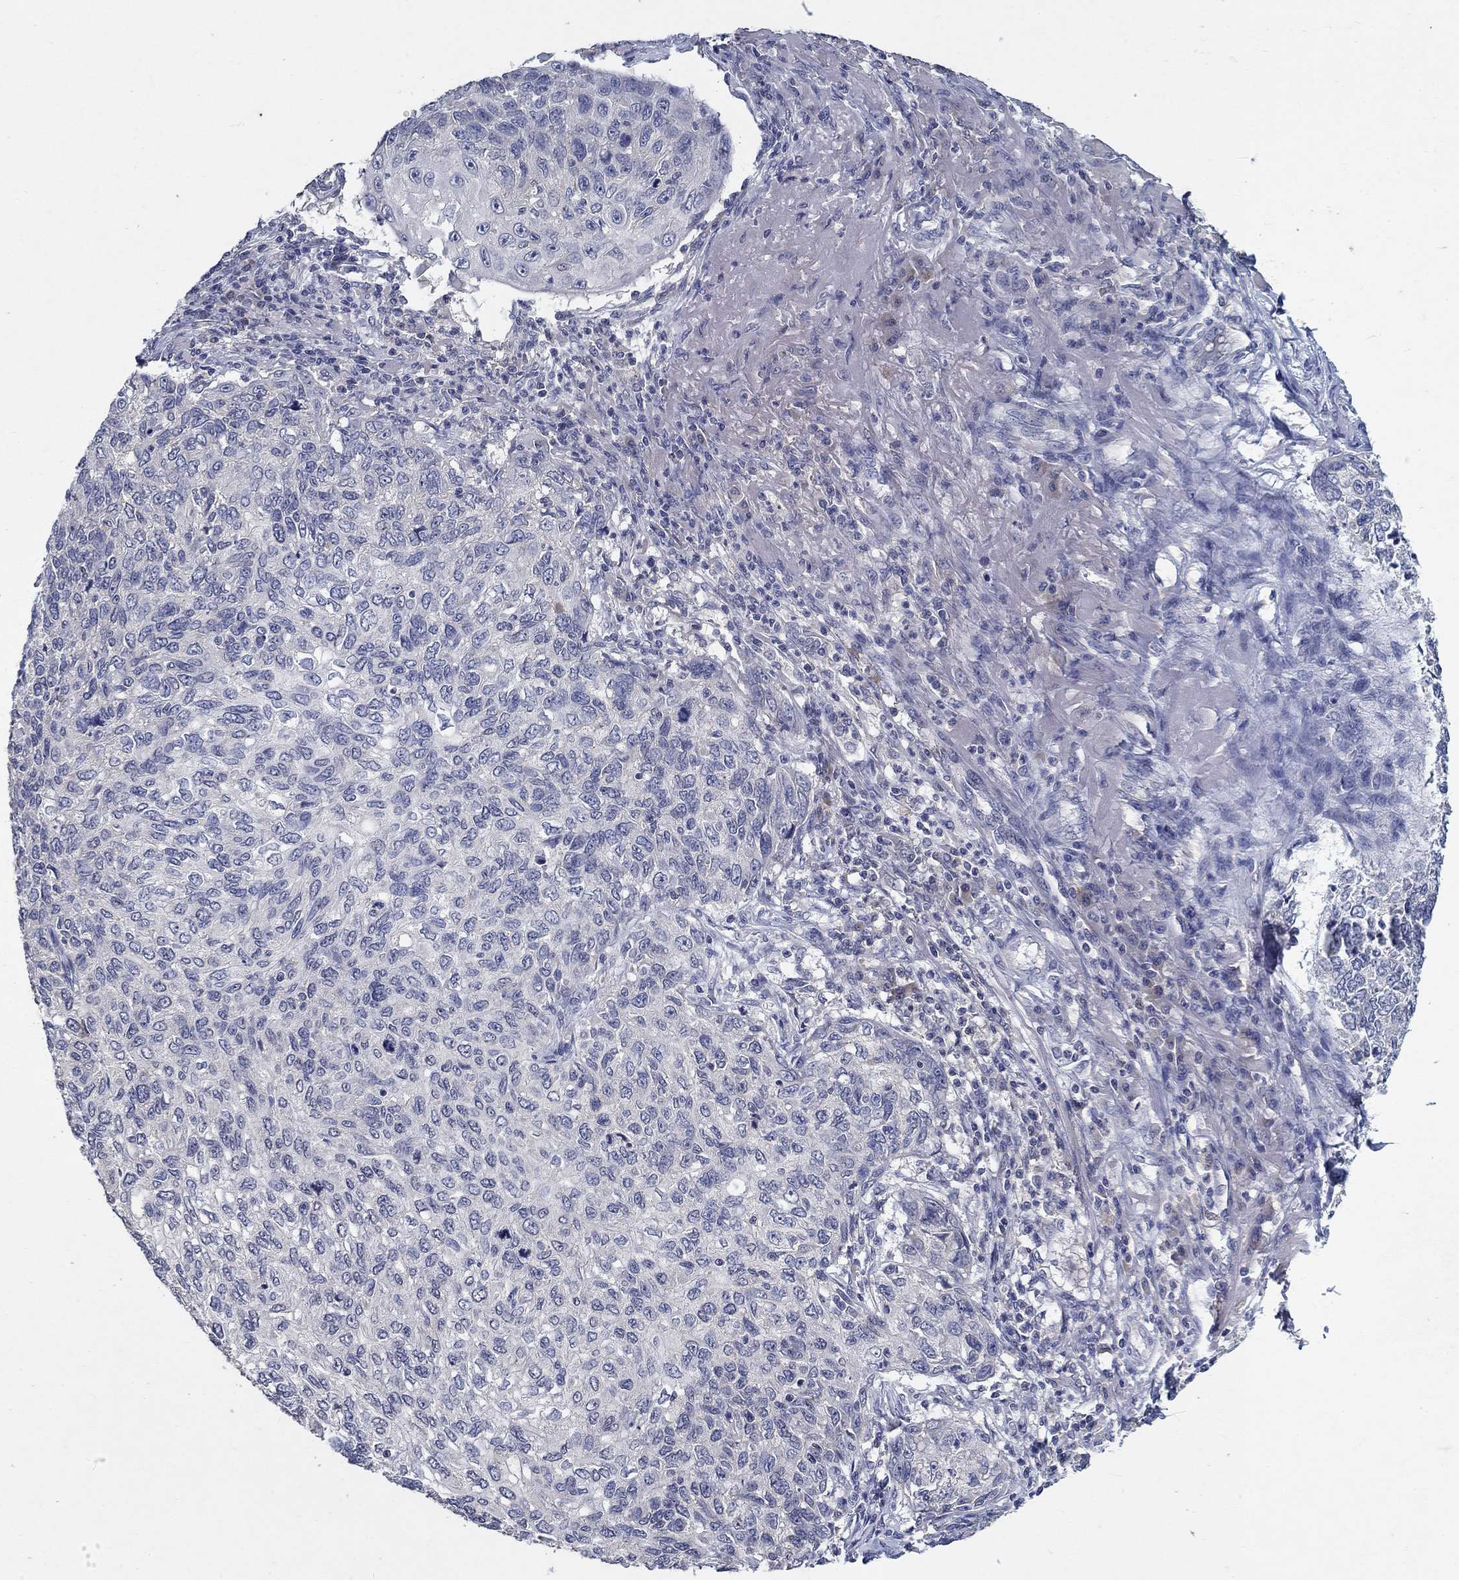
{"staining": {"intensity": "negative", "quantity": "none", "location": "none"}, "tissue": "skin cancer", "cell_type": "Tumor cells", "image_type": "cancer", "snomed": [{"axis": "morphology", "description": "Squamous cell carcinoma, NOS"}, {"axis": "topography", "description": "Skin"}], "caption": "A high-resolution image shows IHC staining of skin cancer, which reveals no significant staining in tumor cells.", "gene": "PROZ", "patient": {"sex": "male", "age": 92}}